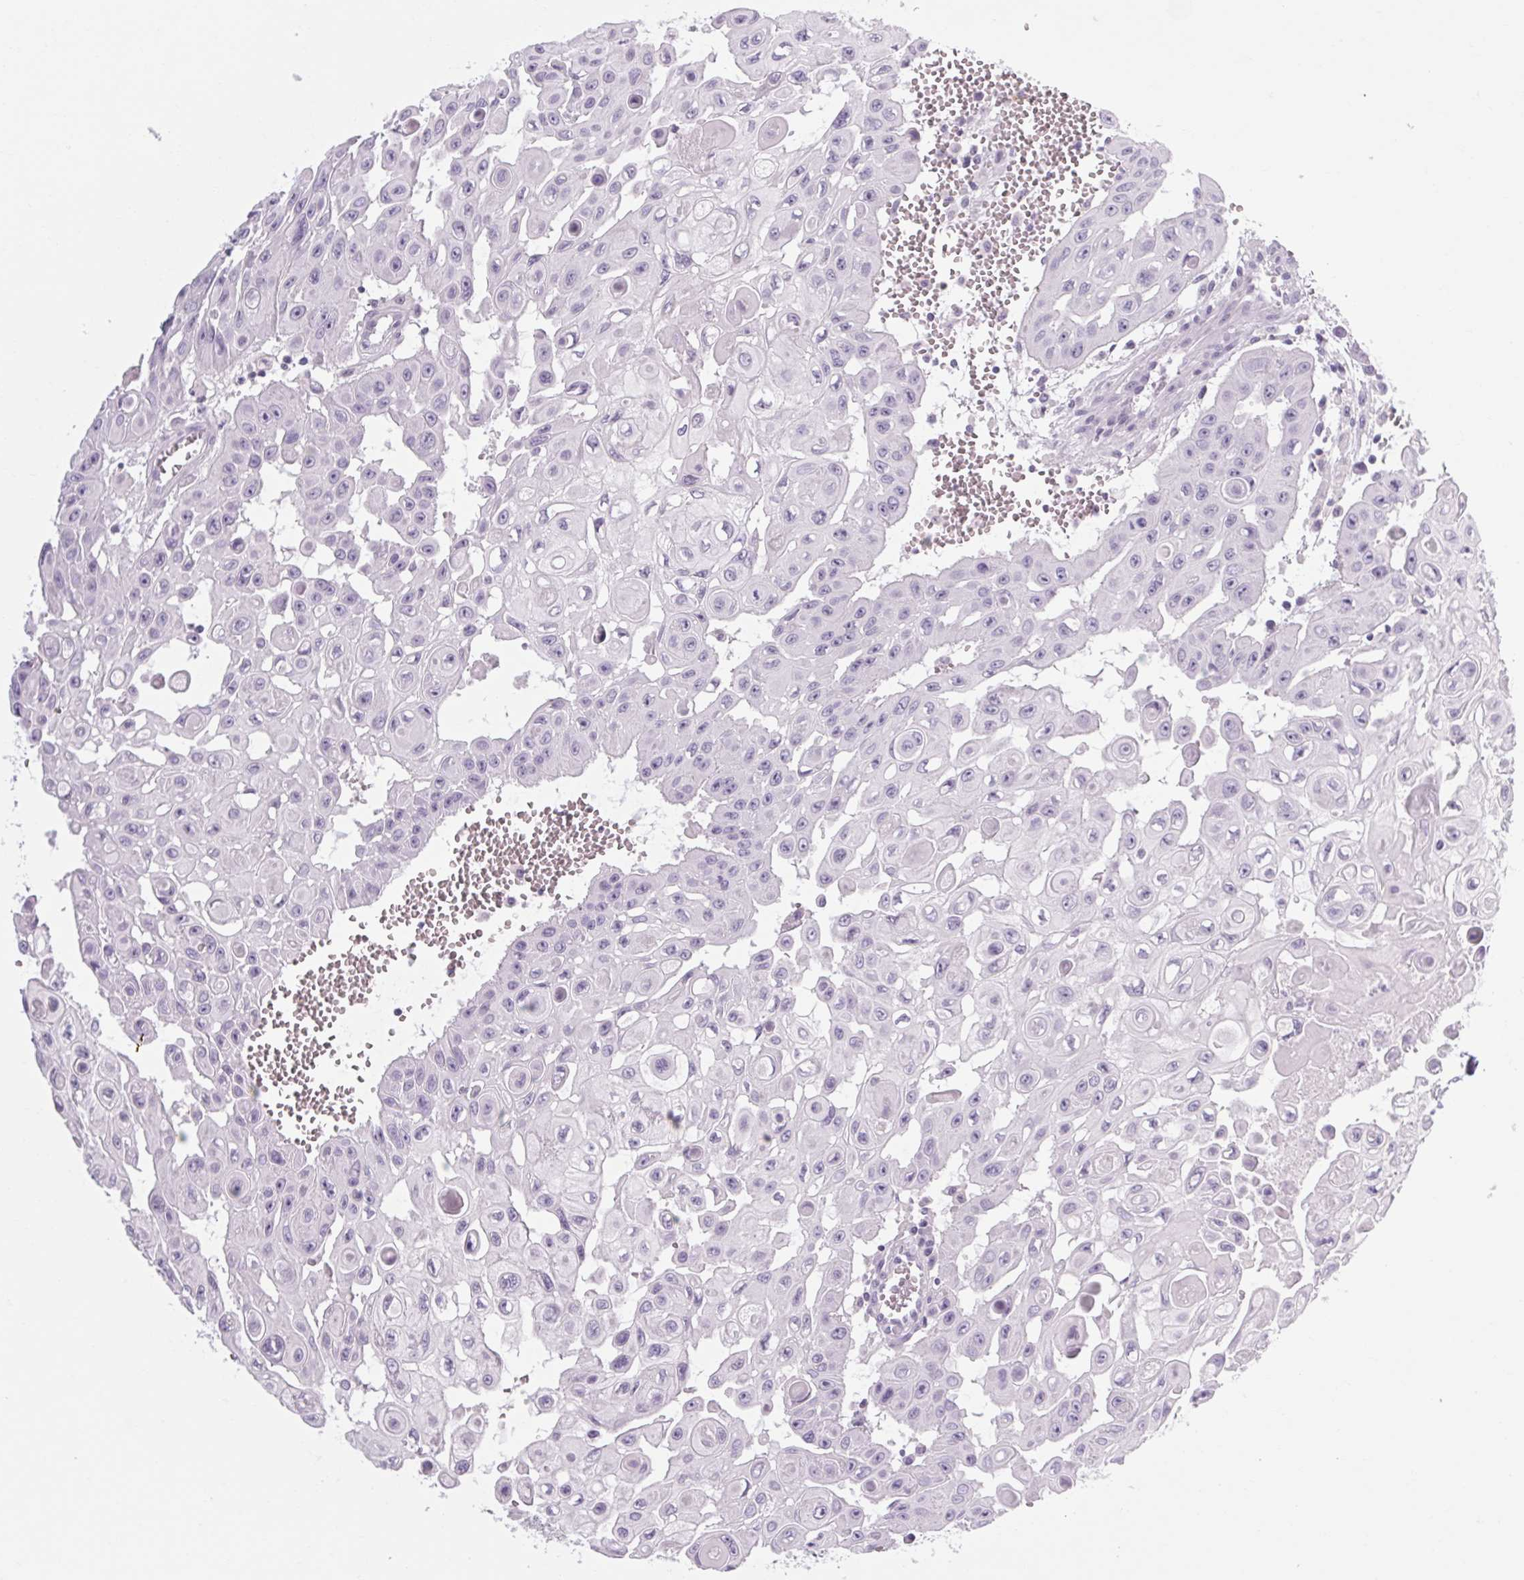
{"staining": {"intensity": "negative", "quantity": "none", "location": "none"}, "tissue": "head and neck cancer", "cell_type": "Tumor cells", "image_type": "cancer", "snomed": [{"axis": "morphology", "description": "Adenocarcinoma, NOS"}, {"axis": "topography", "description": "Head-Neck"}], "caption": "DAB (3,3'-diaminobenzidine) immunohistochemical staining of adenocarcinoma (head and neck) demonstrates no significant expression in tumor cells. Nuclei are stained in blue.", "gene": "POMC", "patient": {"sex": "male", "age": 73}}